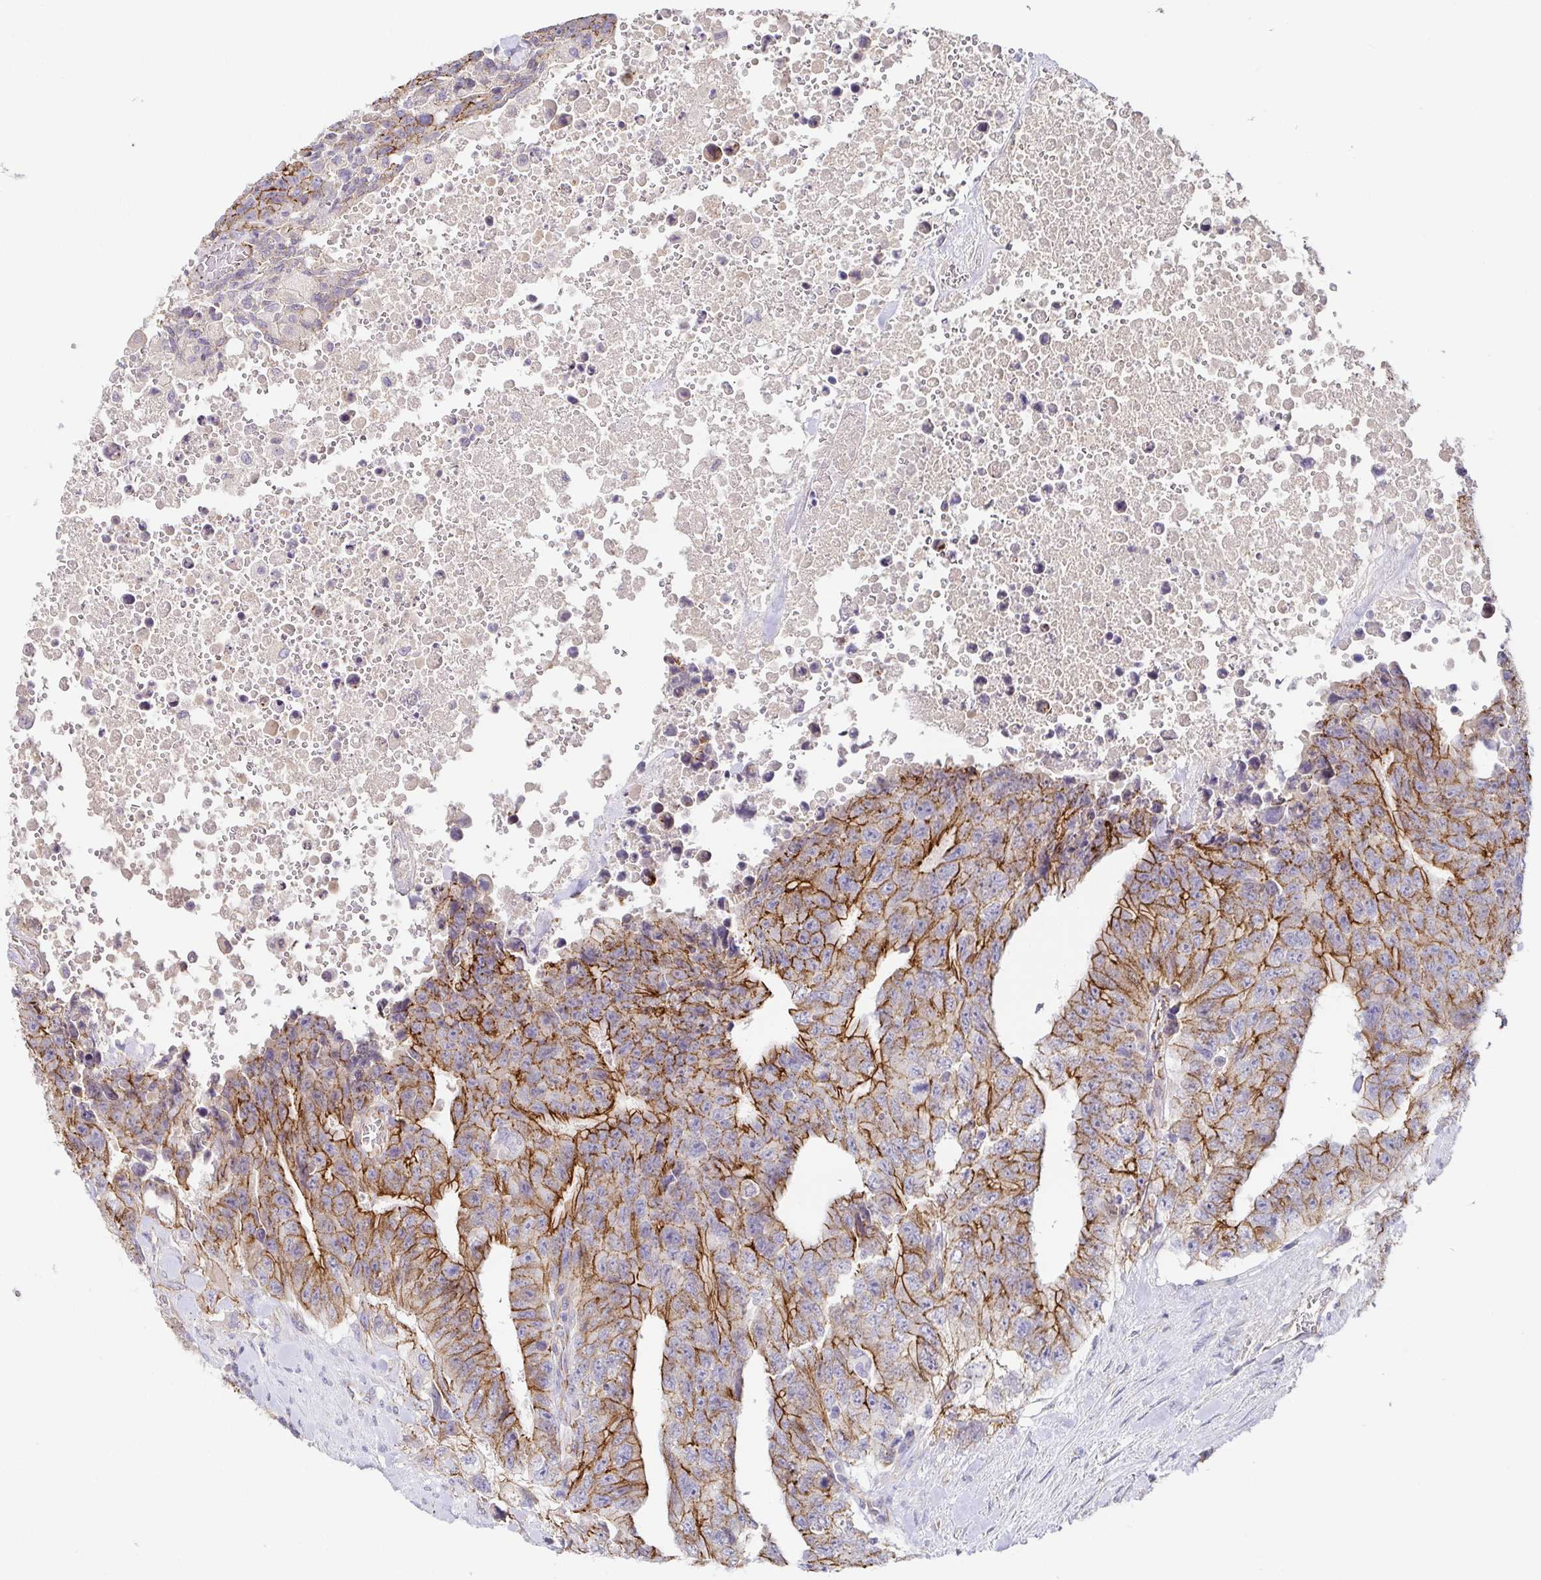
{"staining": {"intensity": "strong", "quantity": "25%-75%", "location": "cytoplasmic/membranous"}, "tissue": "testis cancer", "cell_type": "Tumor cells", "image_type": "cancer", "snomed": [{"axis": "morphology", "description": "Carcinoma, Embryonal, NOS"}, {"axis": "topography", "description": "Testis"}], "caption": "Immunohistochemistry (IHC) of human testis embryonal carcinoma shows high levels of strong cytoplasmic/membranous positivity in about 25%-75% of tumor cells.", "gene": "PIWIL3", "patient": {"sex": "male", "age": 24}}